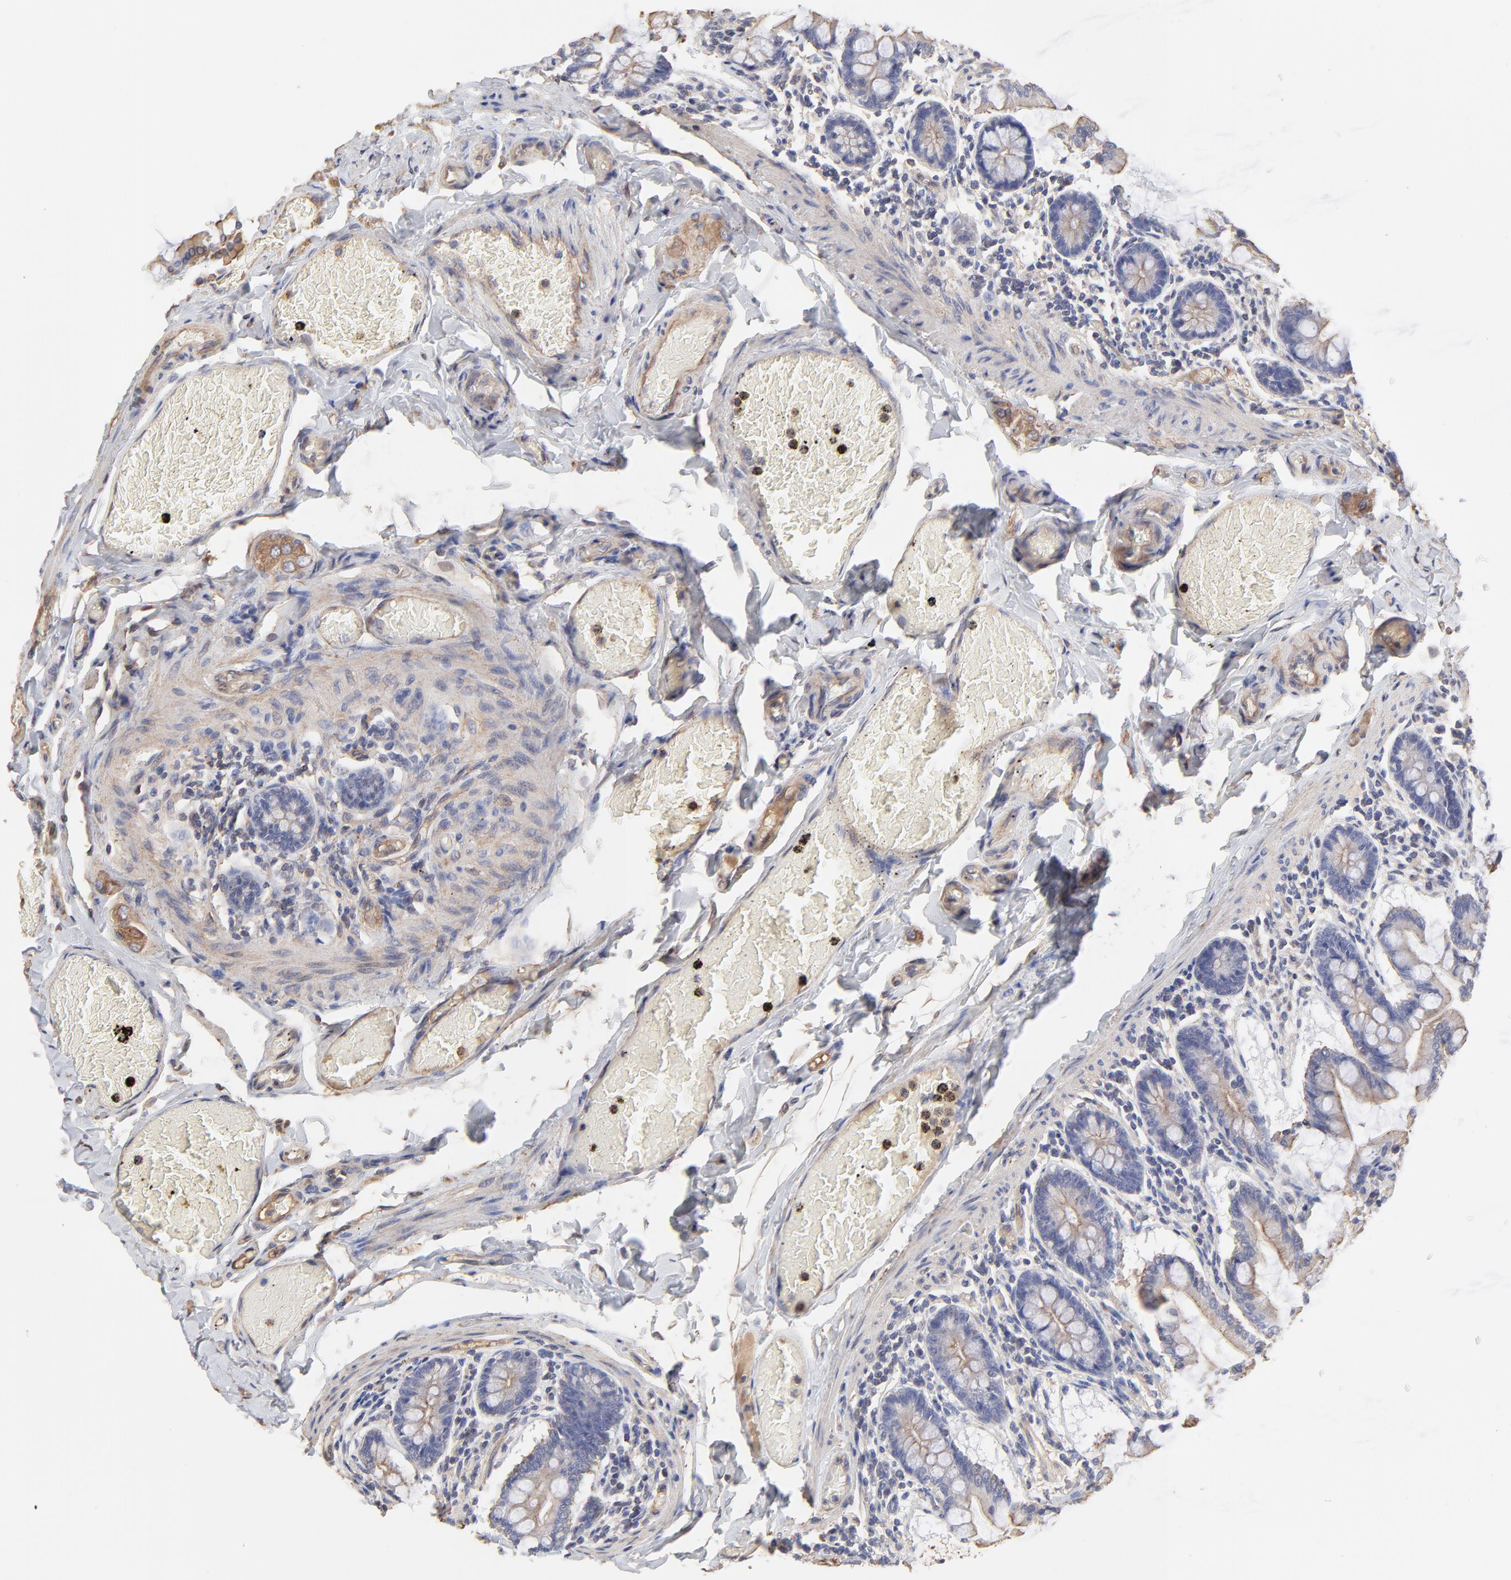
{"staining": {"intensity": "weak", "quantity": "25%-75%", "location": "cytoplasmic/membranous"}, "tissue": "small intestine", "cell_type": "Glandular cells", "image_type": "normal", "snomed": [{"axis": "morphology", "description": "Normal tissue, NOS"}, {"axis": "topography", "description": "Small intestine"}], "caption": "Immunohistochemistry (IHC) (DAB) staining of benign small intestine exhibits weak cytoplasmic/membranous protein positivity in about 25%-75% of glandular cells.", "gene": "LRCH2", "patient": {"sex": "male", "age": 41}}